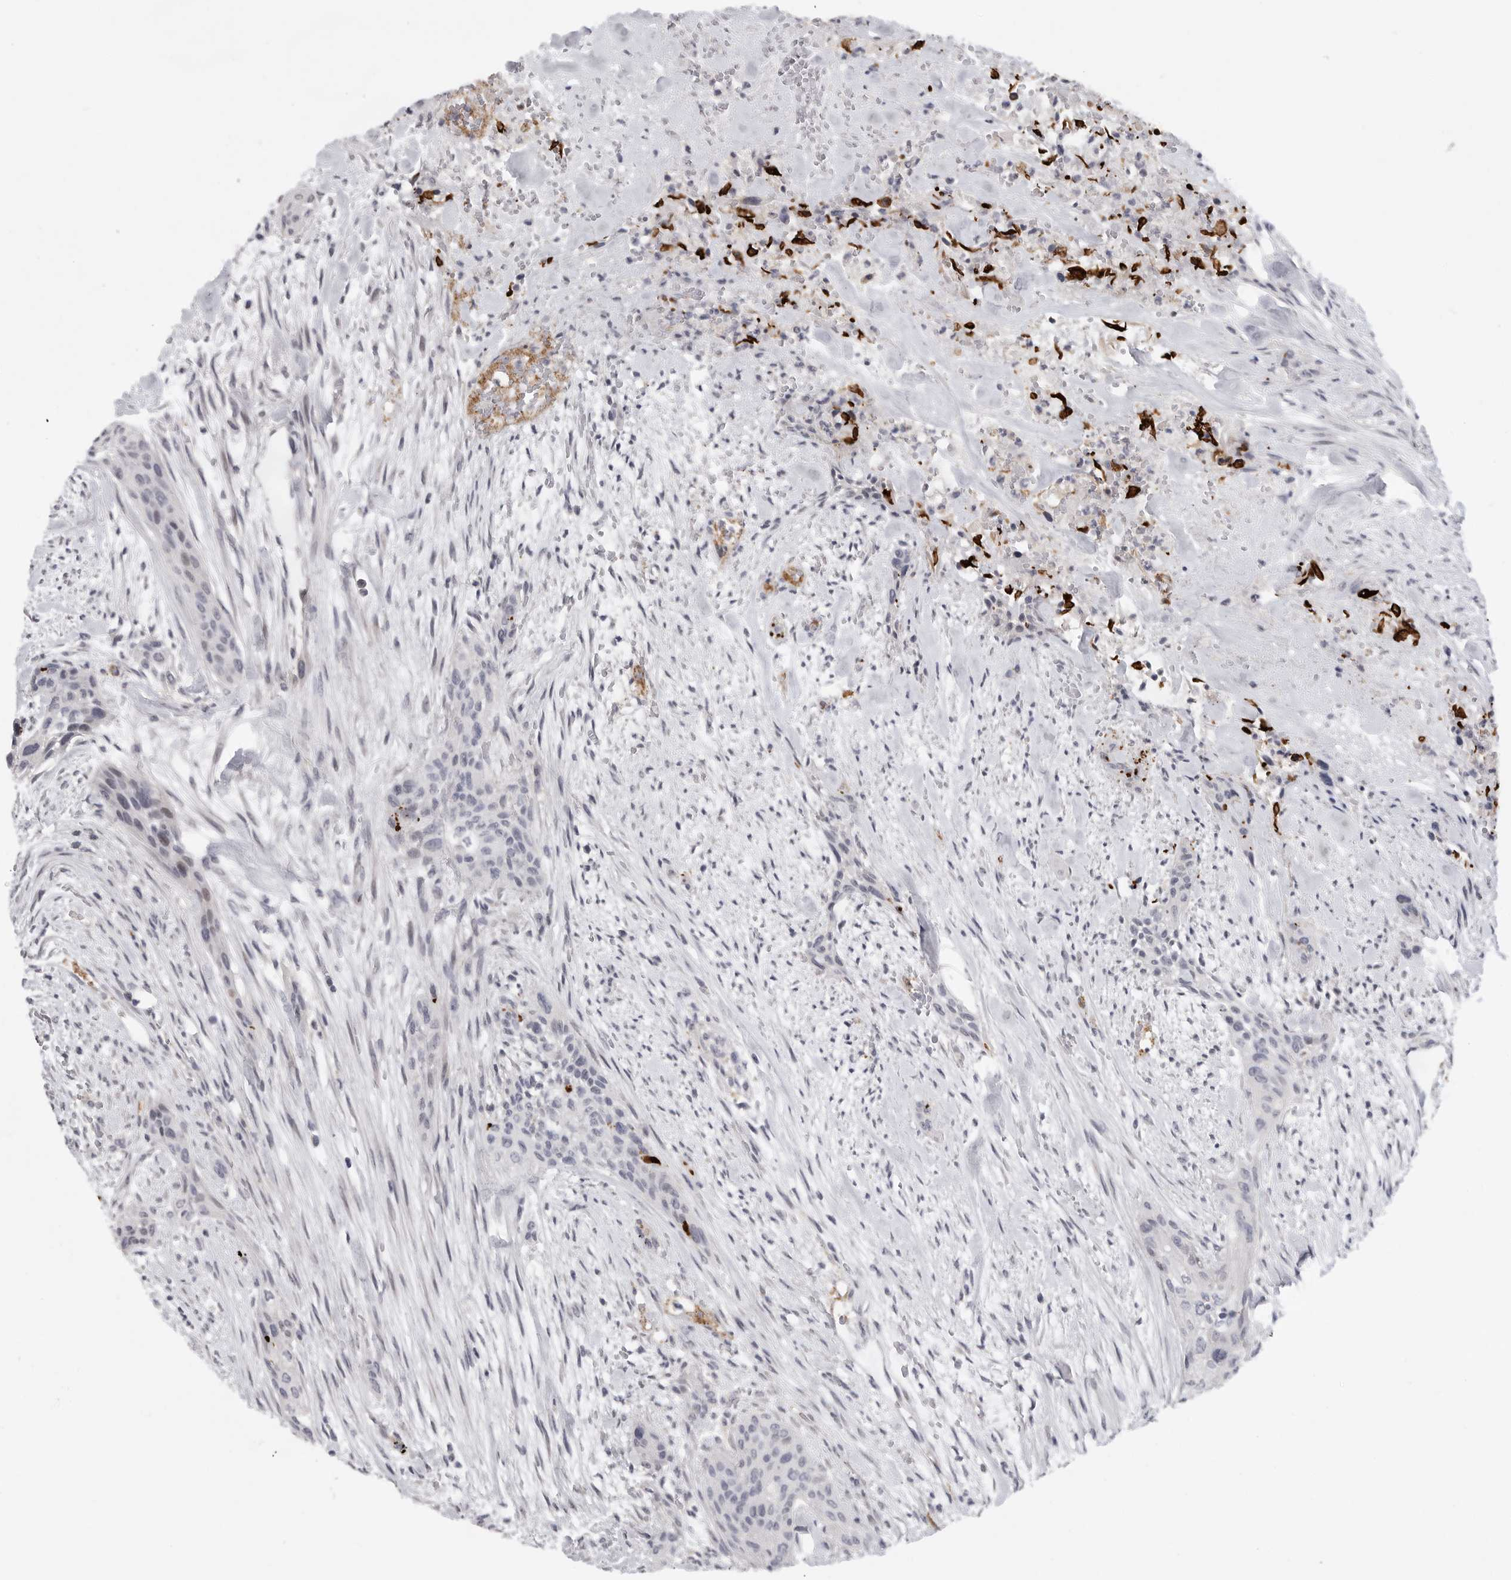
{"staining": {"intensity": "negative", "quantity": "none", "location": "none"}, "tissue": "urothelial cancer", "cell_type": "Tumor cells", "image_type": "cancer", "snomed": [{"axis": "morphology", "description": "Urothelial carcinoma, High grade"}, {"axis": "topography", "description": "Urinary bladder"}], "caption": "DAB immunohistochemical staining of human high-grade urothelial carcinoma reveals no significant staining in tumor cells. Nuclei are stained in blue.", "gene": "FBXO43", "patient": {"sex": "male", "age": 35}}